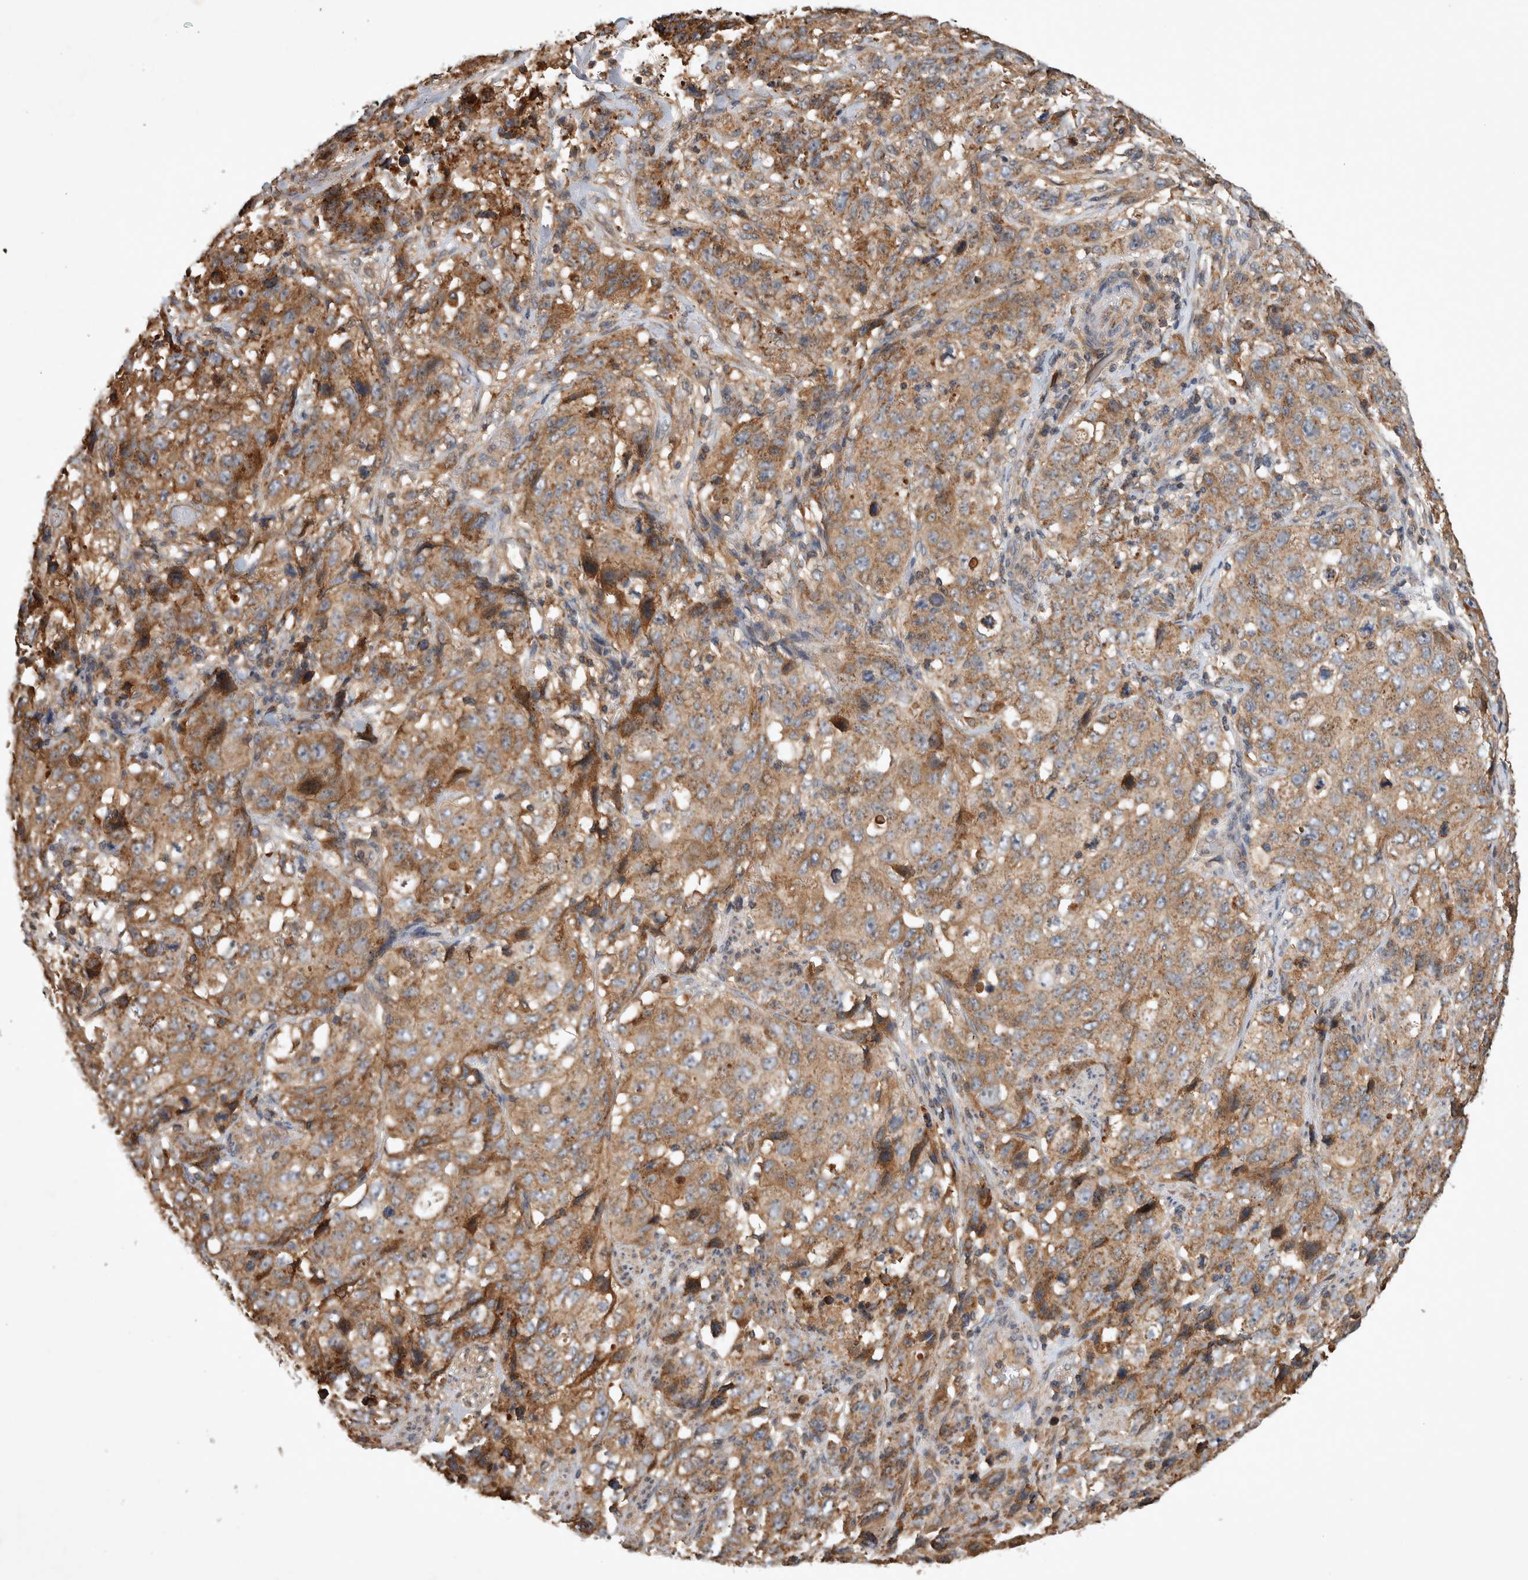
{"staining": {"intensity": "moderate", "quantity": ">75%", "location": "cytoplasmic/membranous"}, "tissue": "stomach cancer", "cell_type": "Tumor cells", "image_type": "cancer", "snomed": [{"axis": "morphology", "description": "Adenocarcinoma, NOS"}, {"axis": "topography", "description": "Stomach"}], "caption": "Approximately >75% of tumor cells in human stomach cancer (adenocarcinoma) reveal moderate cytoplasmic/membranous protein staining as visualized by brown immunohistochemical staining.", "gene": "SERAC1", "patient": {"sex": "male", "age": 48}}